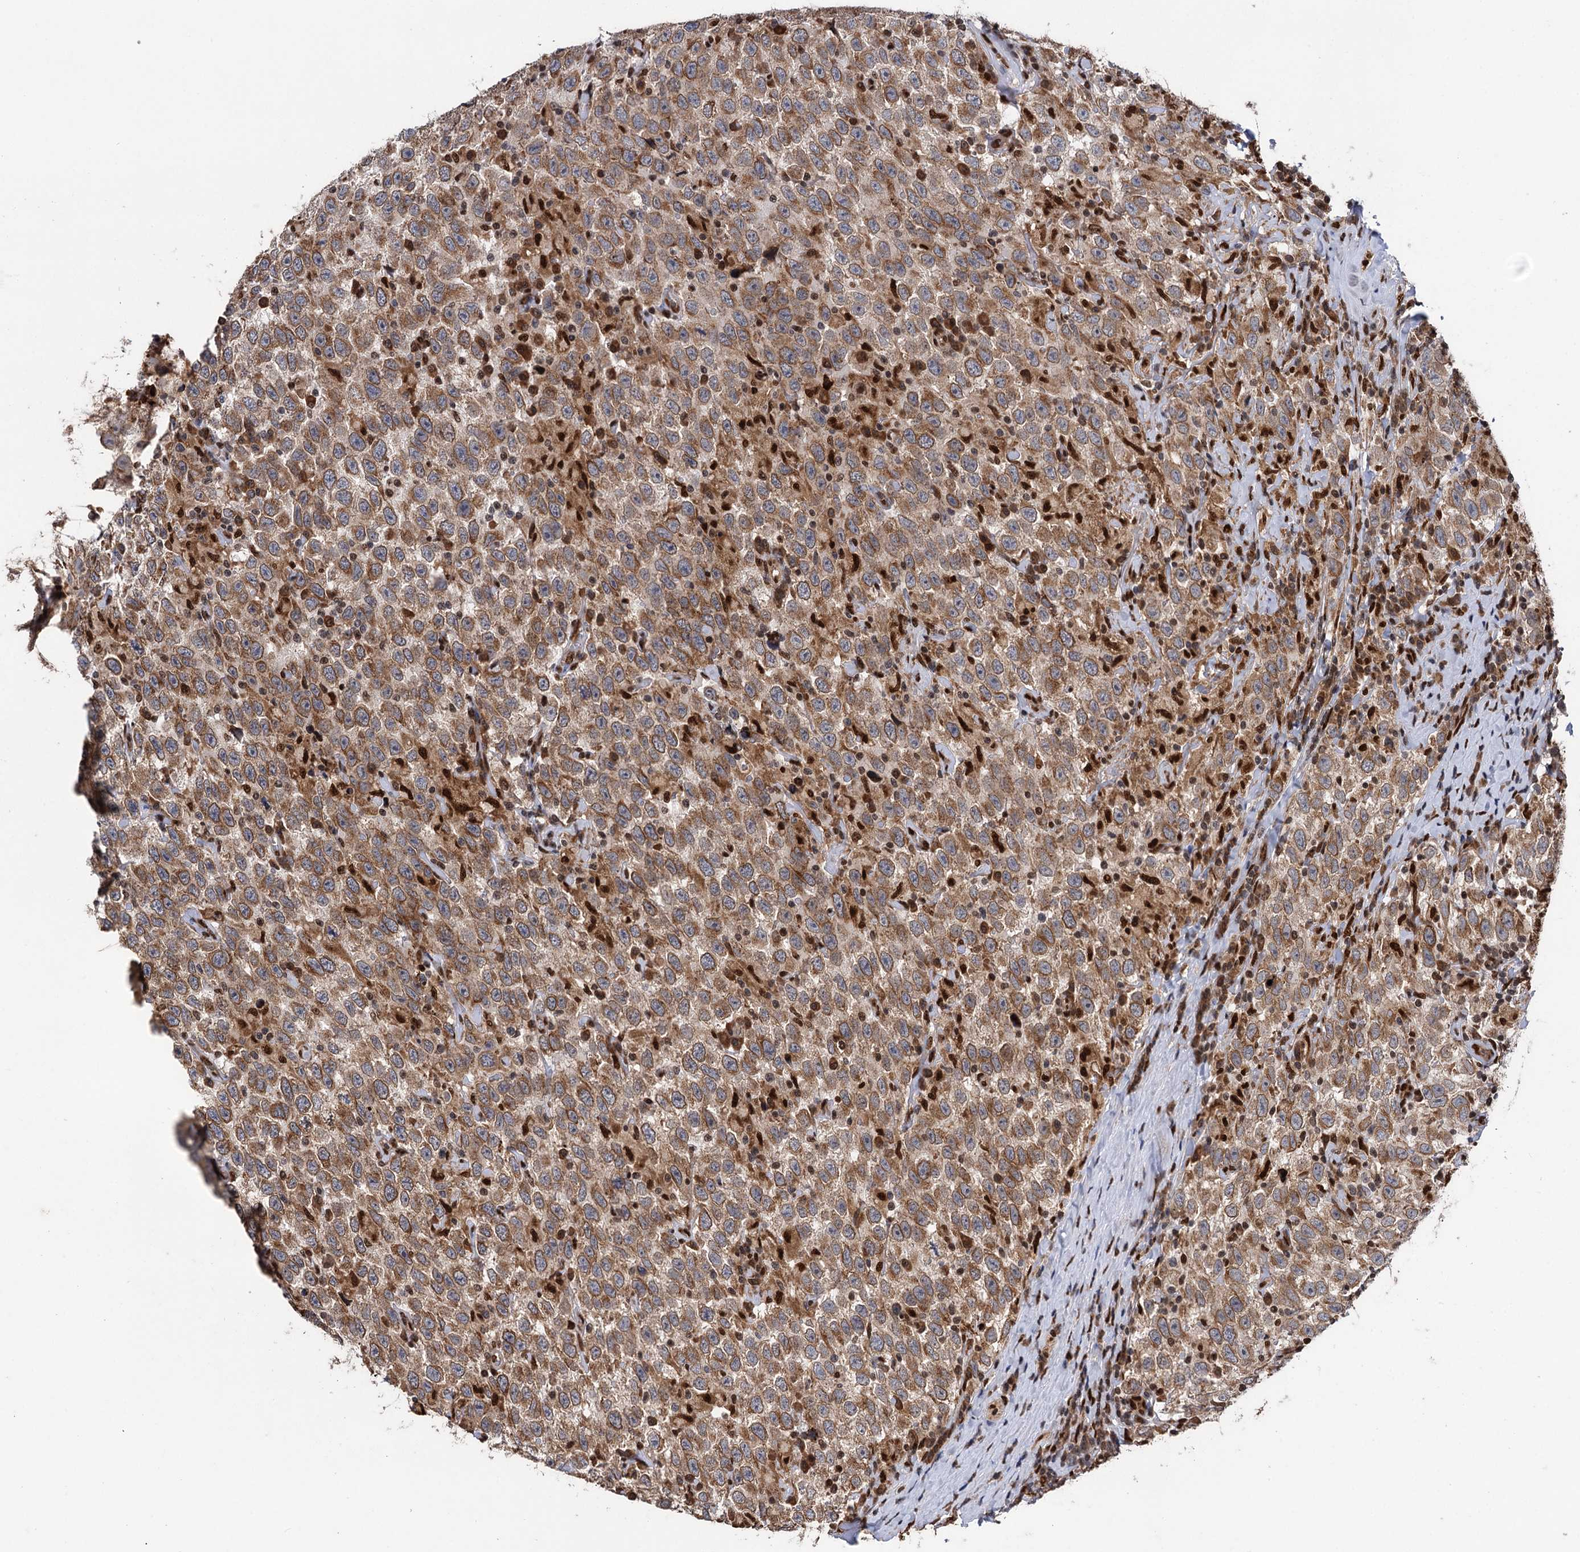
{"staining": {"intensity": "moderate", "quantity": ">75%", "location": "cytoplasmic/membranous"}, "tissue": "testis cancer", "cell_type": "Tumor cells", "image_type": "cancer", "snomed": [{"axis": "morphology", "description": "Seminoma, NOS"}, {"axis": "topography", "description": "Testis"}], "caption": "A micrograph of human testis seminoma stained for a protein exhibits moderate cytoplasmic/membranous brown staining in tumor cells. (Stains: DAB (3,3'-diaminobenzidine) in brown, nuclei in blue, Microscopy: brightfield microscopy at high magnification).", "gene": "MESD", "patient": {"sex": "male", "age": 41}}